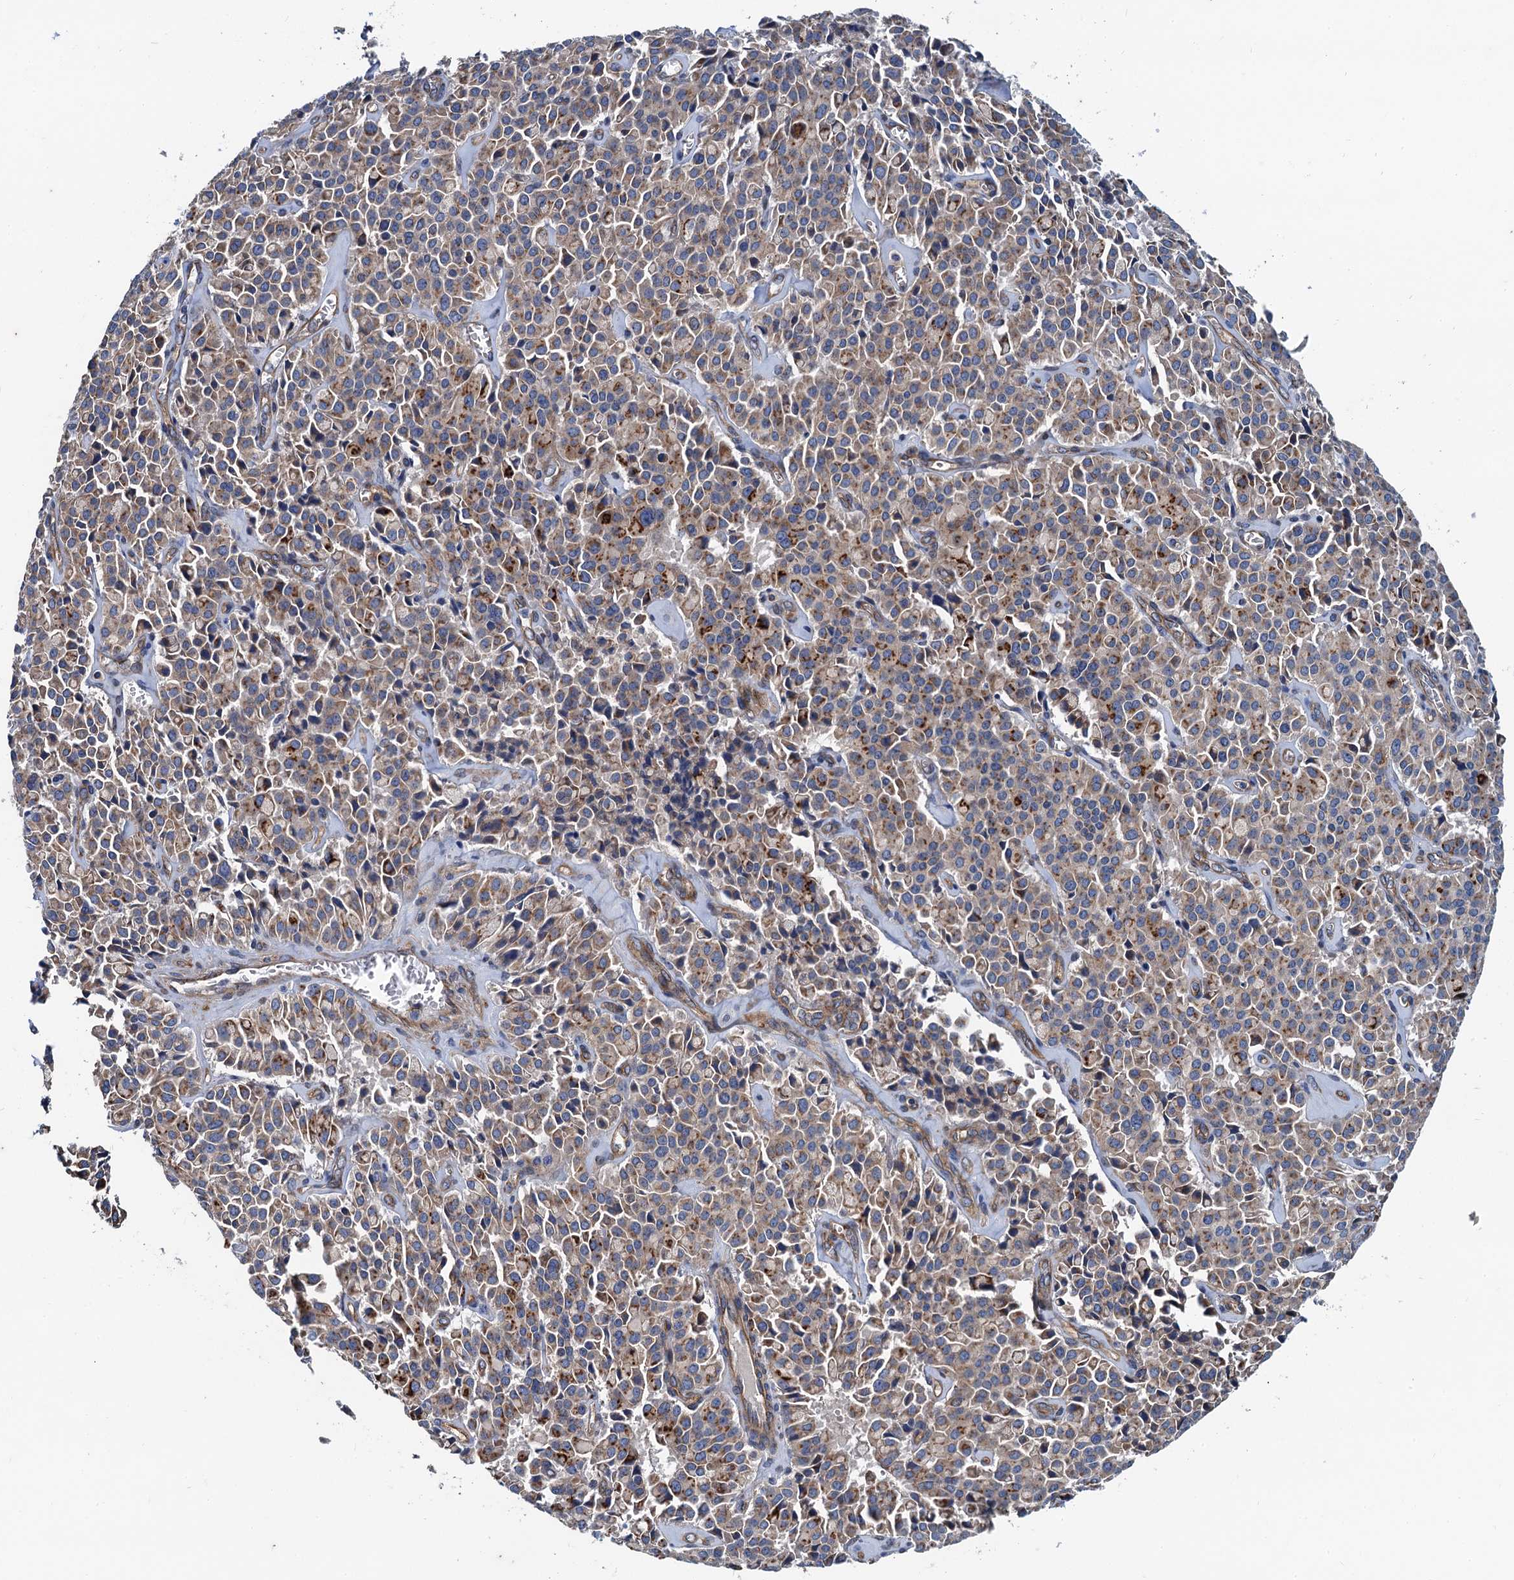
{"staining": {"intensity": "strong", "quantity": "25%-75%", "location": "cytoplasmic/membranous"}, "tissue": "pancreatic cancer", "cell_type": "Tumor cells", "image_type": "cancer", "snomed": [{"axis": "morphology", "description": "Adenocarcinoma, NOS"}, {"axis": "topography", "description": "Pancreas"}], "caption": "Human pancreatic adenocarcinoma stained for a protein (brown) reveals strong cytoplasmic/membranous positive expression in approximately 25%-75% of tumor cells.", "gene": "NGRN", "patient": {"sex": "male", "age": 65}}